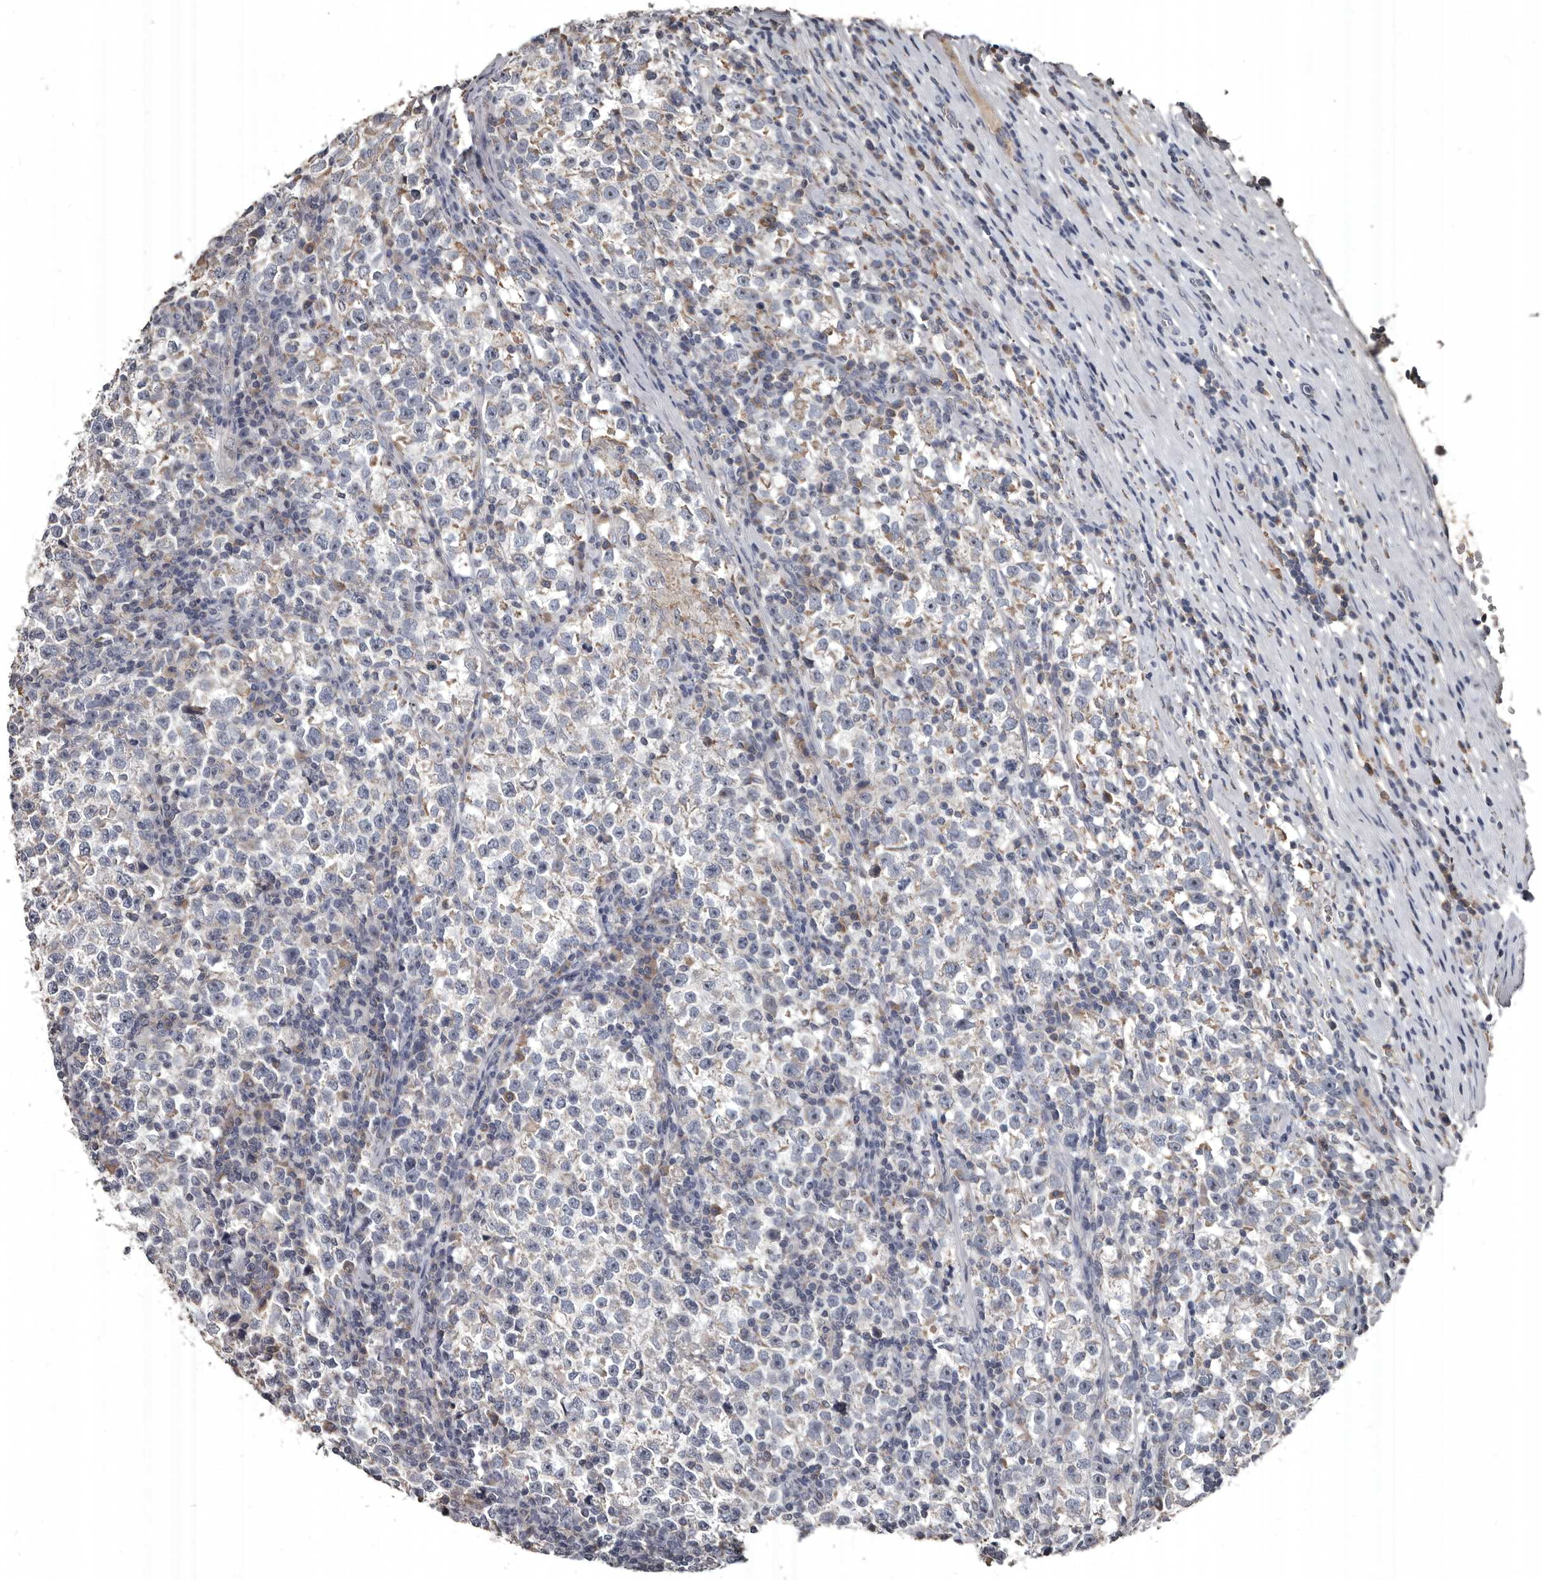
{"staining": {"intensity": "weak", "quantity": "<25%", "location": "cytoplasmic/membranous"}, "tissue": "testis cancer", "cell_type": "Tumor cells", "image_type": "cancer", "snomed": [{"axis": "morphology", "description": "Normal tissue, NOS"}, {"axis": "morphology", "description": "Seminoma, NOS"}, {"axis": "topography", "description": "Testis"}], "caption": "This is a micrograph of immunohistochemistry staining of testis cancer, which shows no positivity in tumor cells.", "gene": "GREB1", "patient": {"sex": "male", "age": 43}}